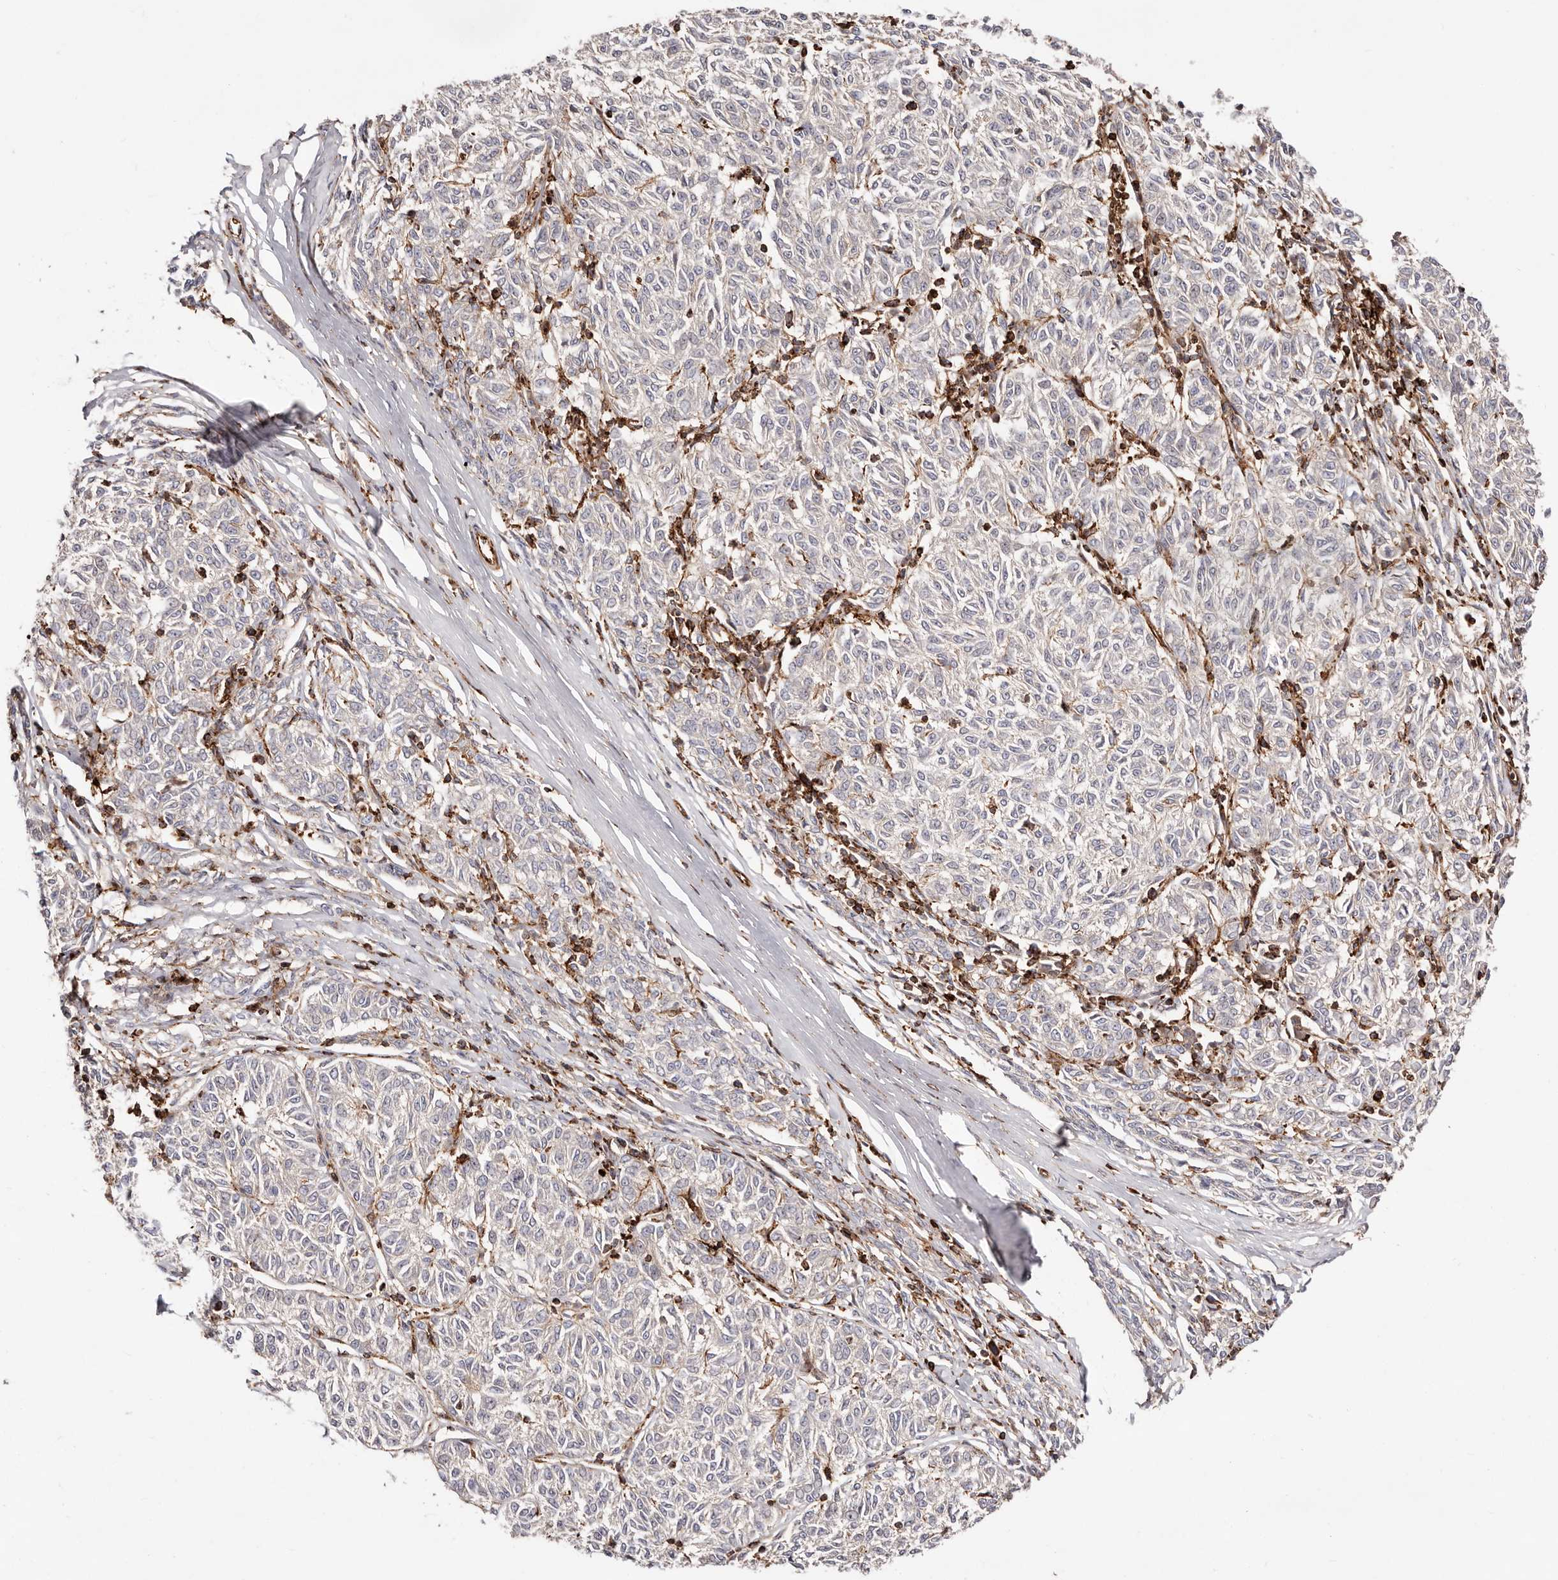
{"staining": {"intensity": "negative", "quantity": "none", "location": "none"}, "tissue": "melanoma", "cell_type": "Tumor cells", "image_type": "cancer", "snomed": [{"axis": "morphology", "description": "Malignant melanoma, NOS"}, {"axis": "topography", "description": "Skin"}], "caption": "Protein analysis of melanoma shows no significant expression in tumor cells.", "gene": "PTPN22", "patient": {"sex": "female", "age": 72}}